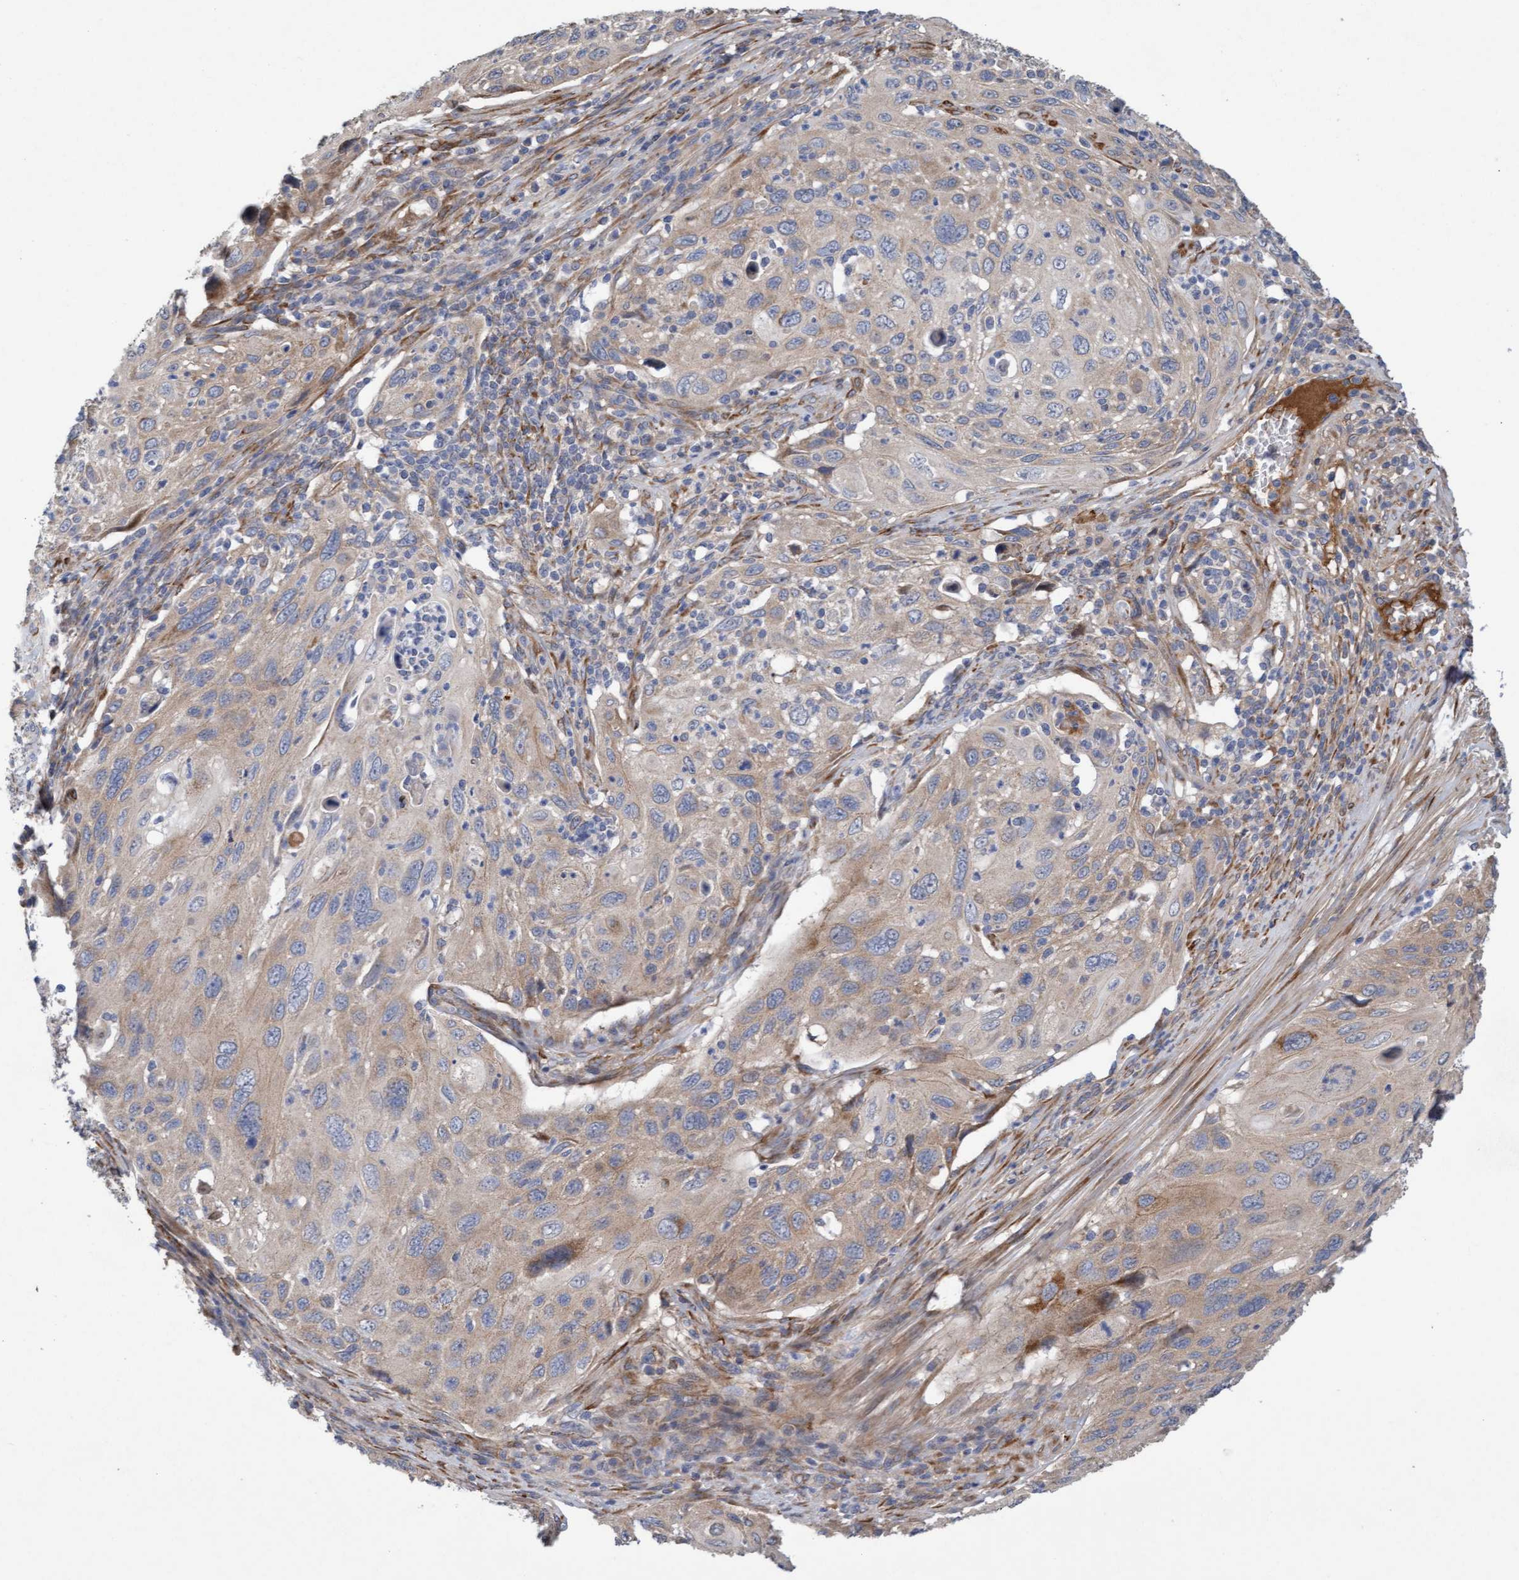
{"staining": {"intensity": "weak", "quantity": "25%-75%", "location": "cytoplasmic/membranous"}, "tissue": "cervical cancer", "cell_type": "Tumor cells", "image_type": "cancer", "snomed": [{"axis": "morphology", "description": "Squamous cell carcinoma, NOS"}, {"axis": "topography", "description": "Cervix"}], "caption": "A brown stain highlights weak cytoplasmic/membranous expression of a protein in human cervical cancer tumor cells. The protein is shown in brown color, while the nuclei are stained blue.", "gene": "DDHD2", "patient": {"sex": "female", "age": 70}}